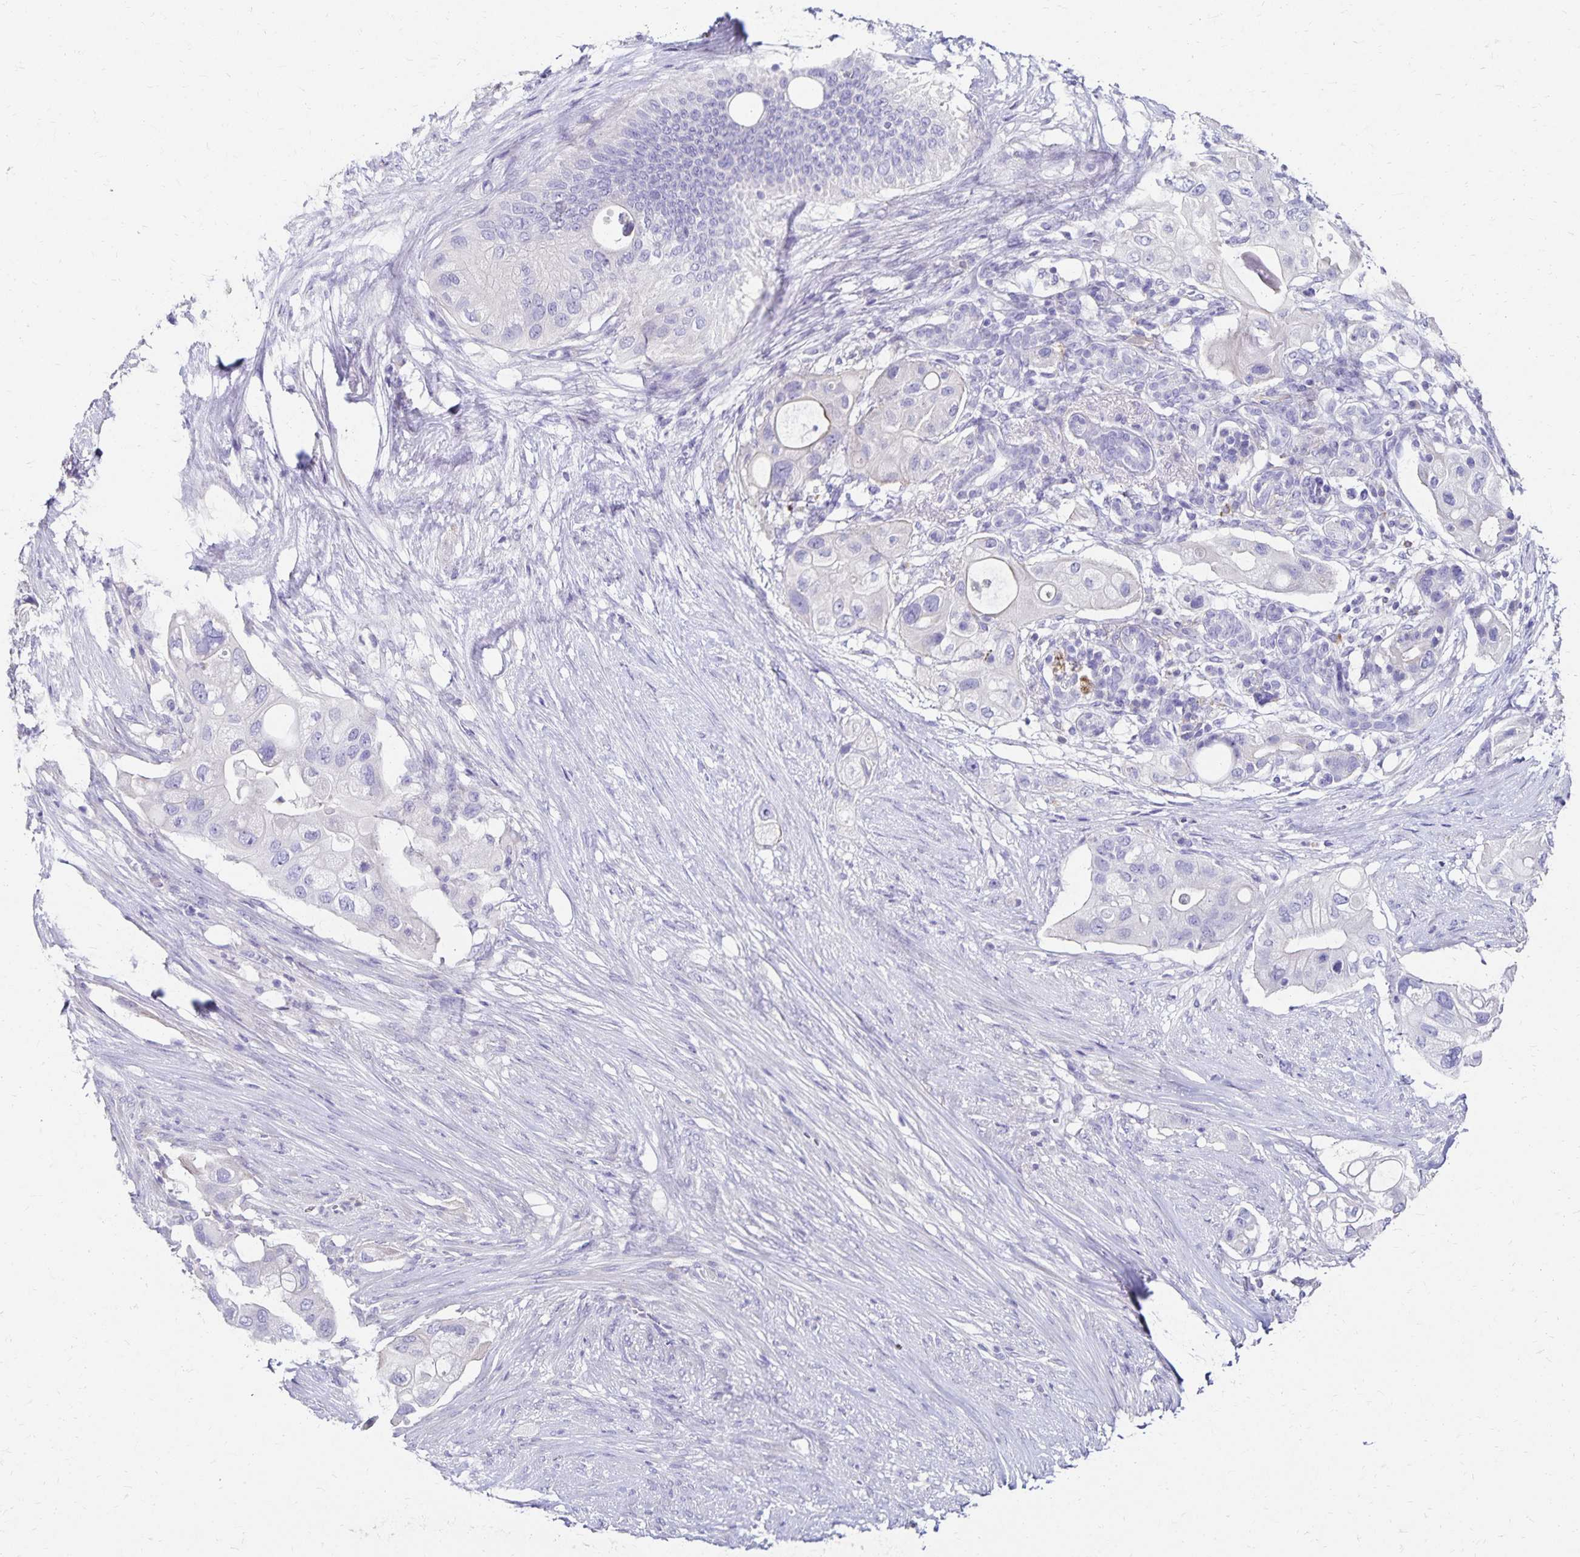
{"staining": {"intensity": "negative", "quantity": "none", "location": "none"}, "tissue": "pancreatic cancer", "cell_type": "Tumor cells", "image_type": "cancer", "snomed": [{"axis": "morphology", "description": "Adenocarcinoma, NOS"}, {"axis": "topography", "description": "Pancreas"}], "caption": "There is no significant positivity in tumor cells of adenocarcinoma (pancreatic). (DAB IHC, high magnification).", "gene": "DYNLT4", "patient": {"sex": "female", "age": 72}}